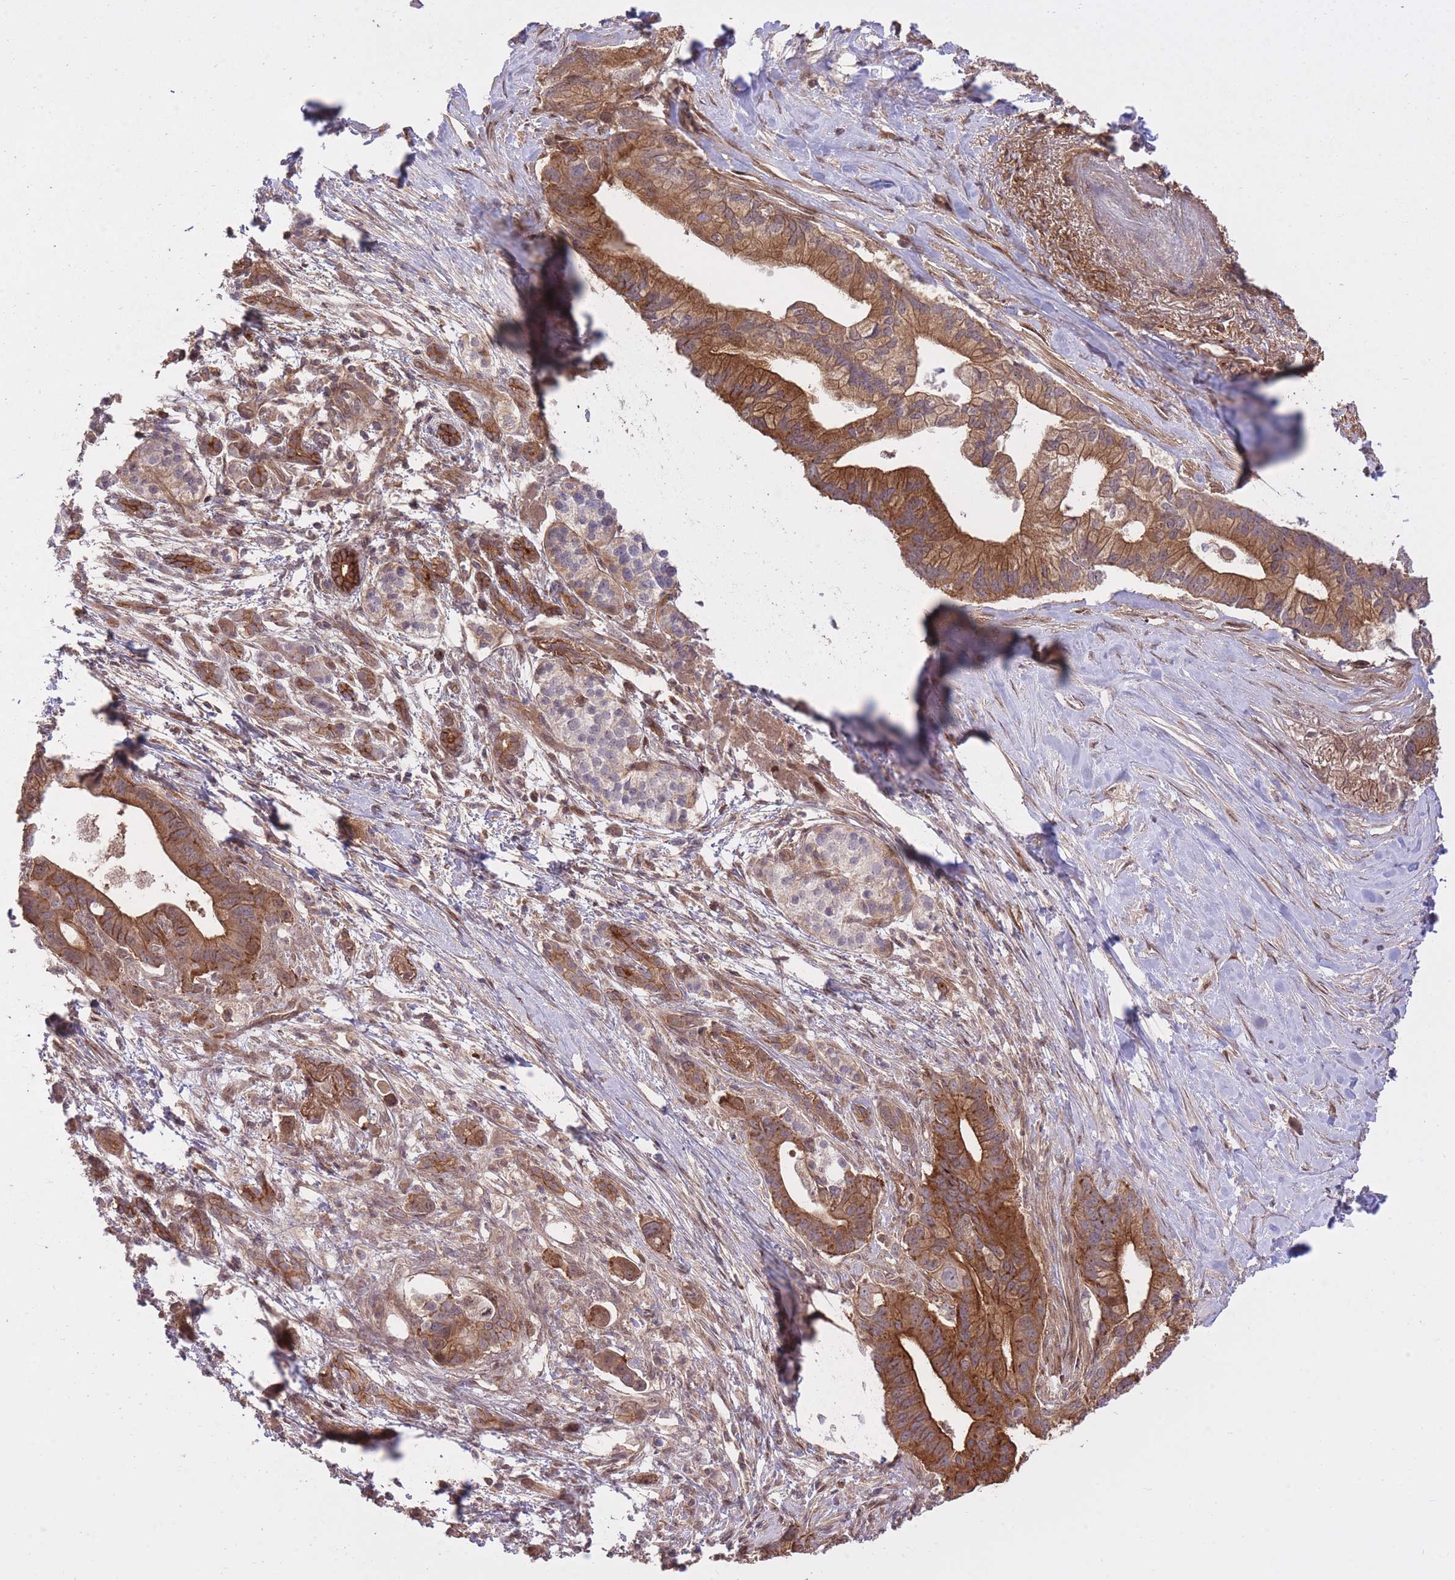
{"staining": {"intensity": "strong", "quantity": ">75%", "location": "cytoplasmic/membranous"}, "tissue": "pancreatic cancer", "cell_type": "Tumor cells", "image_type": "cancer", "snomed": [{"axis": "morphology", "description": "Adenocarcinoma, NOS"}, {"axis": "topography", "description": "Pancreas"}], "caption": "Immunohistochemical staining of adenocarcinoma (pancreatic) reveals high levels of strong cytoplasmic/membranous positivity in approximately >75% of tumor cells.", "gene": "PLD1", "patient": {"sex": "male", "age": 68}}